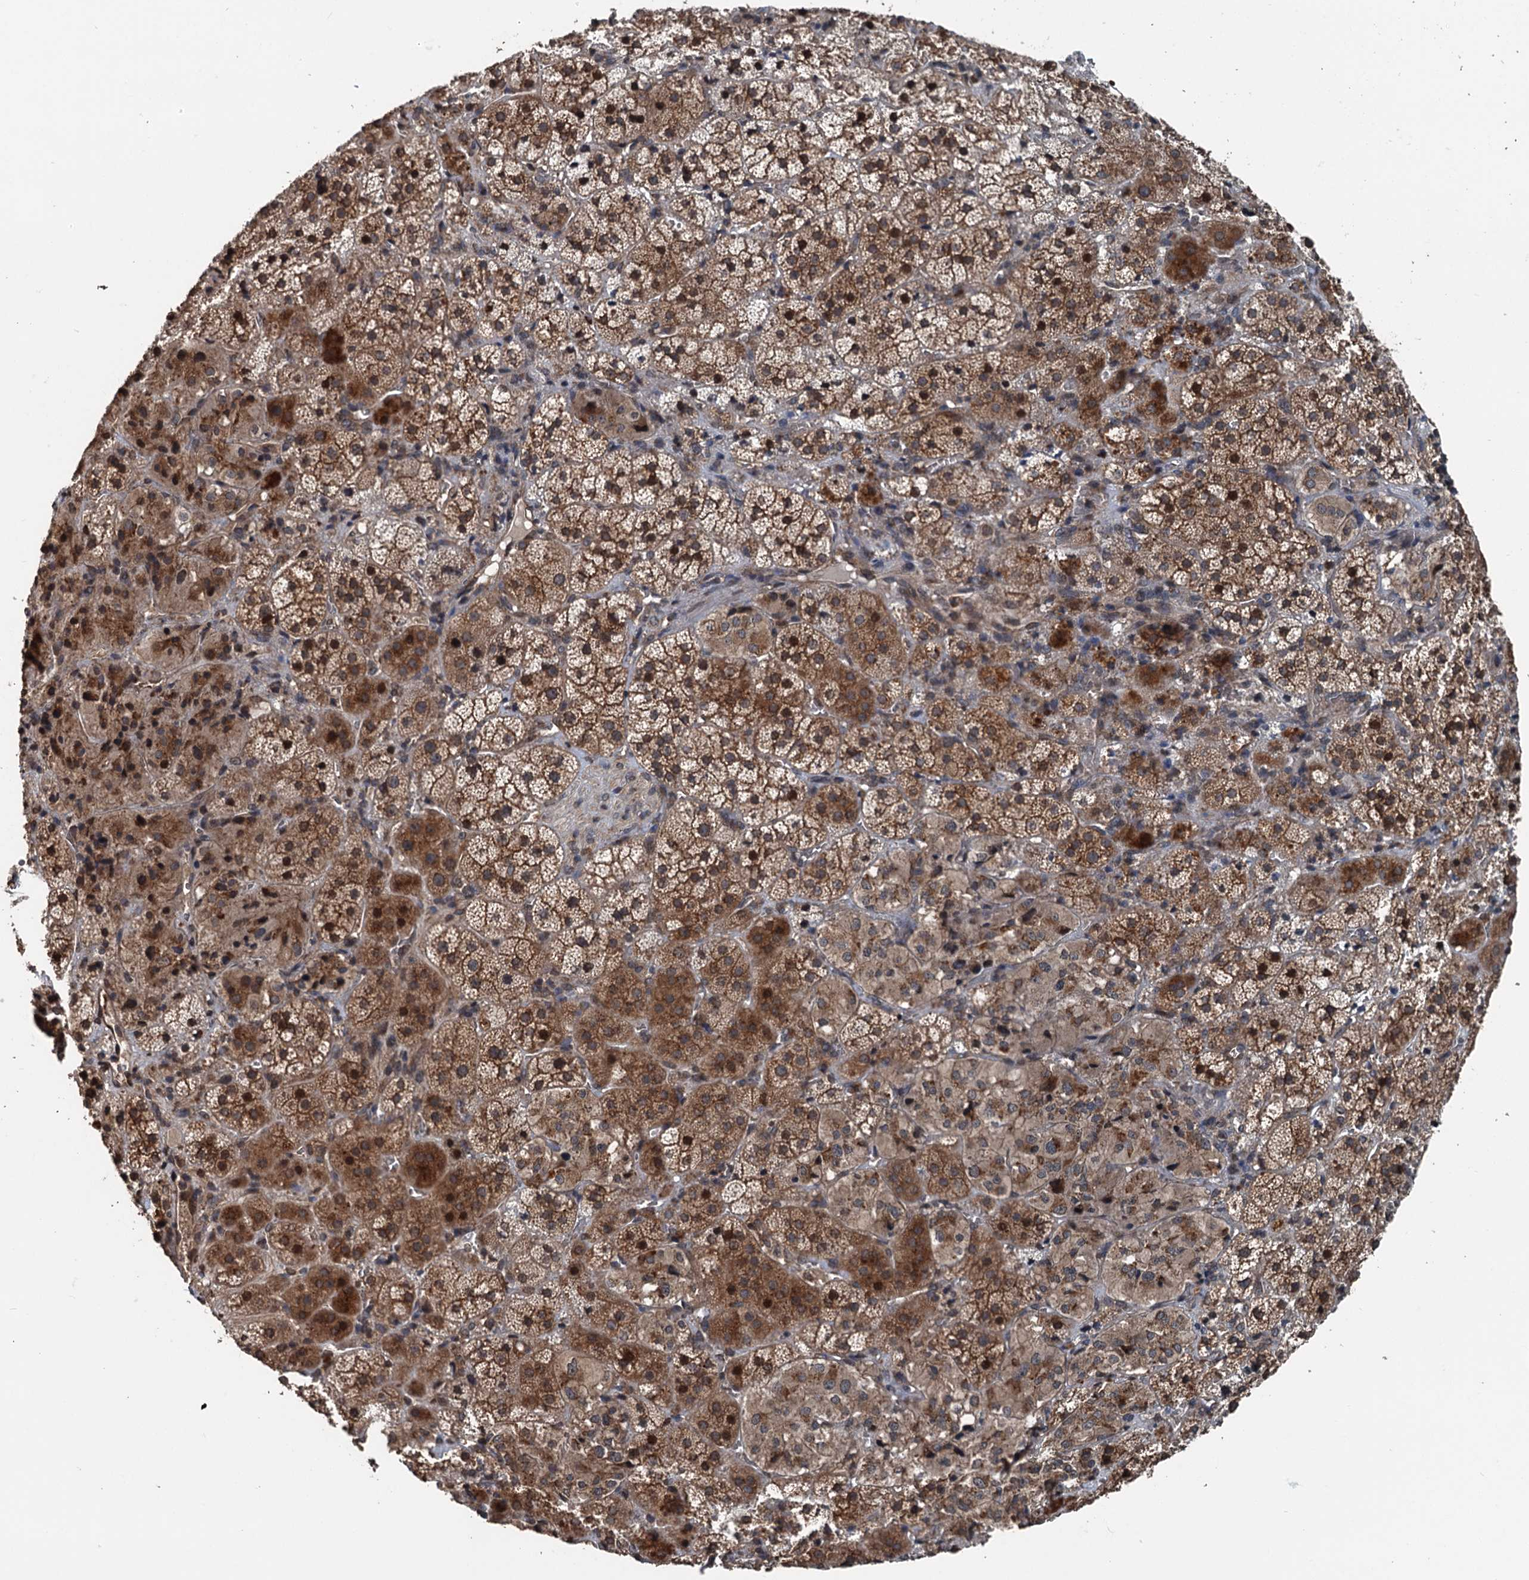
{"staining": {"intensity": "moderate", "quantity": ">75%", "location": "cytoplasmic/membranous"}, "tissue": "adrenal gland", "cell_type": "Glandular cells", "image_type": "normal", "snomed": [{"axis": "morphology", "description": "Normal tissue, NOS"}, {"axis": "topography", "description": "Adrenal gland"}], "caption": "Immunohistochemistry (IHC) histopathology image of unremarkable adrenal gland: adrenal gland stained using immunohistochemistry (IHC) reveals medium levels of moderate protein expression localized specifically in the cytoplasmic/membranous of glandular cells, appearing as a cytoplasmic/membranous brown color.", "gene": "N4BP2L2", "patient": {"sex": "female", "age": 44}}